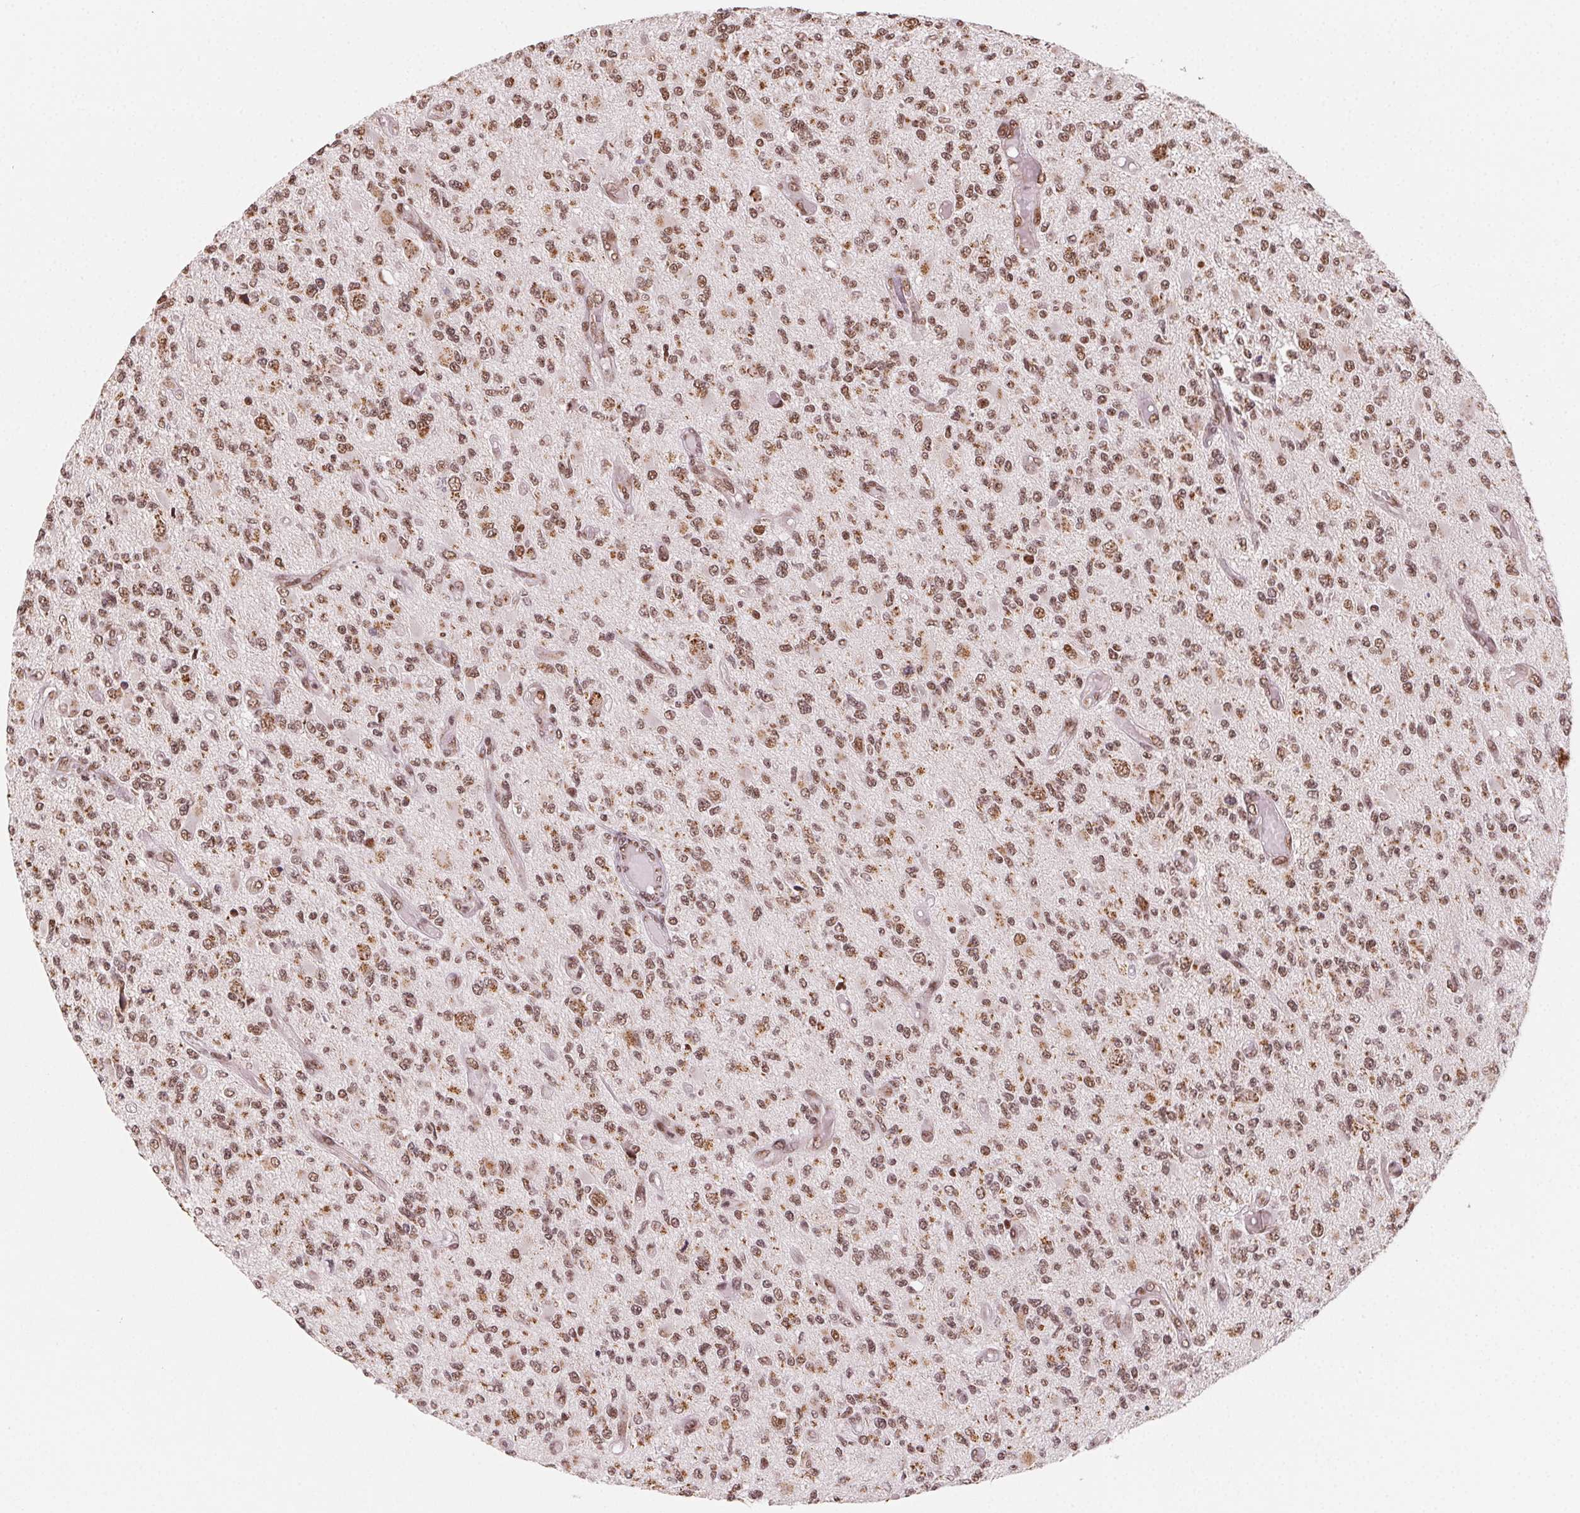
{"staining": {"intensity": "moderate", "quantity": ">75%", "location": "nuclear"}, "tissue": "glioma", "cell_type": "Tumor cells", "image_type": "cancer", "snomed": [{"axis": "morphology", "description": "Glioma, malignant, High grade"}, {"axis": "topography", "description": "Brain"}], "caption": "This micrograph displays immunohistochemistry (IHC) staining of human glioma, with medium moderate nuclear positivity in approximately >75% of tumor cells.", "gene": "TOPORS", "patient": {"sex": "female", "age": 63}}